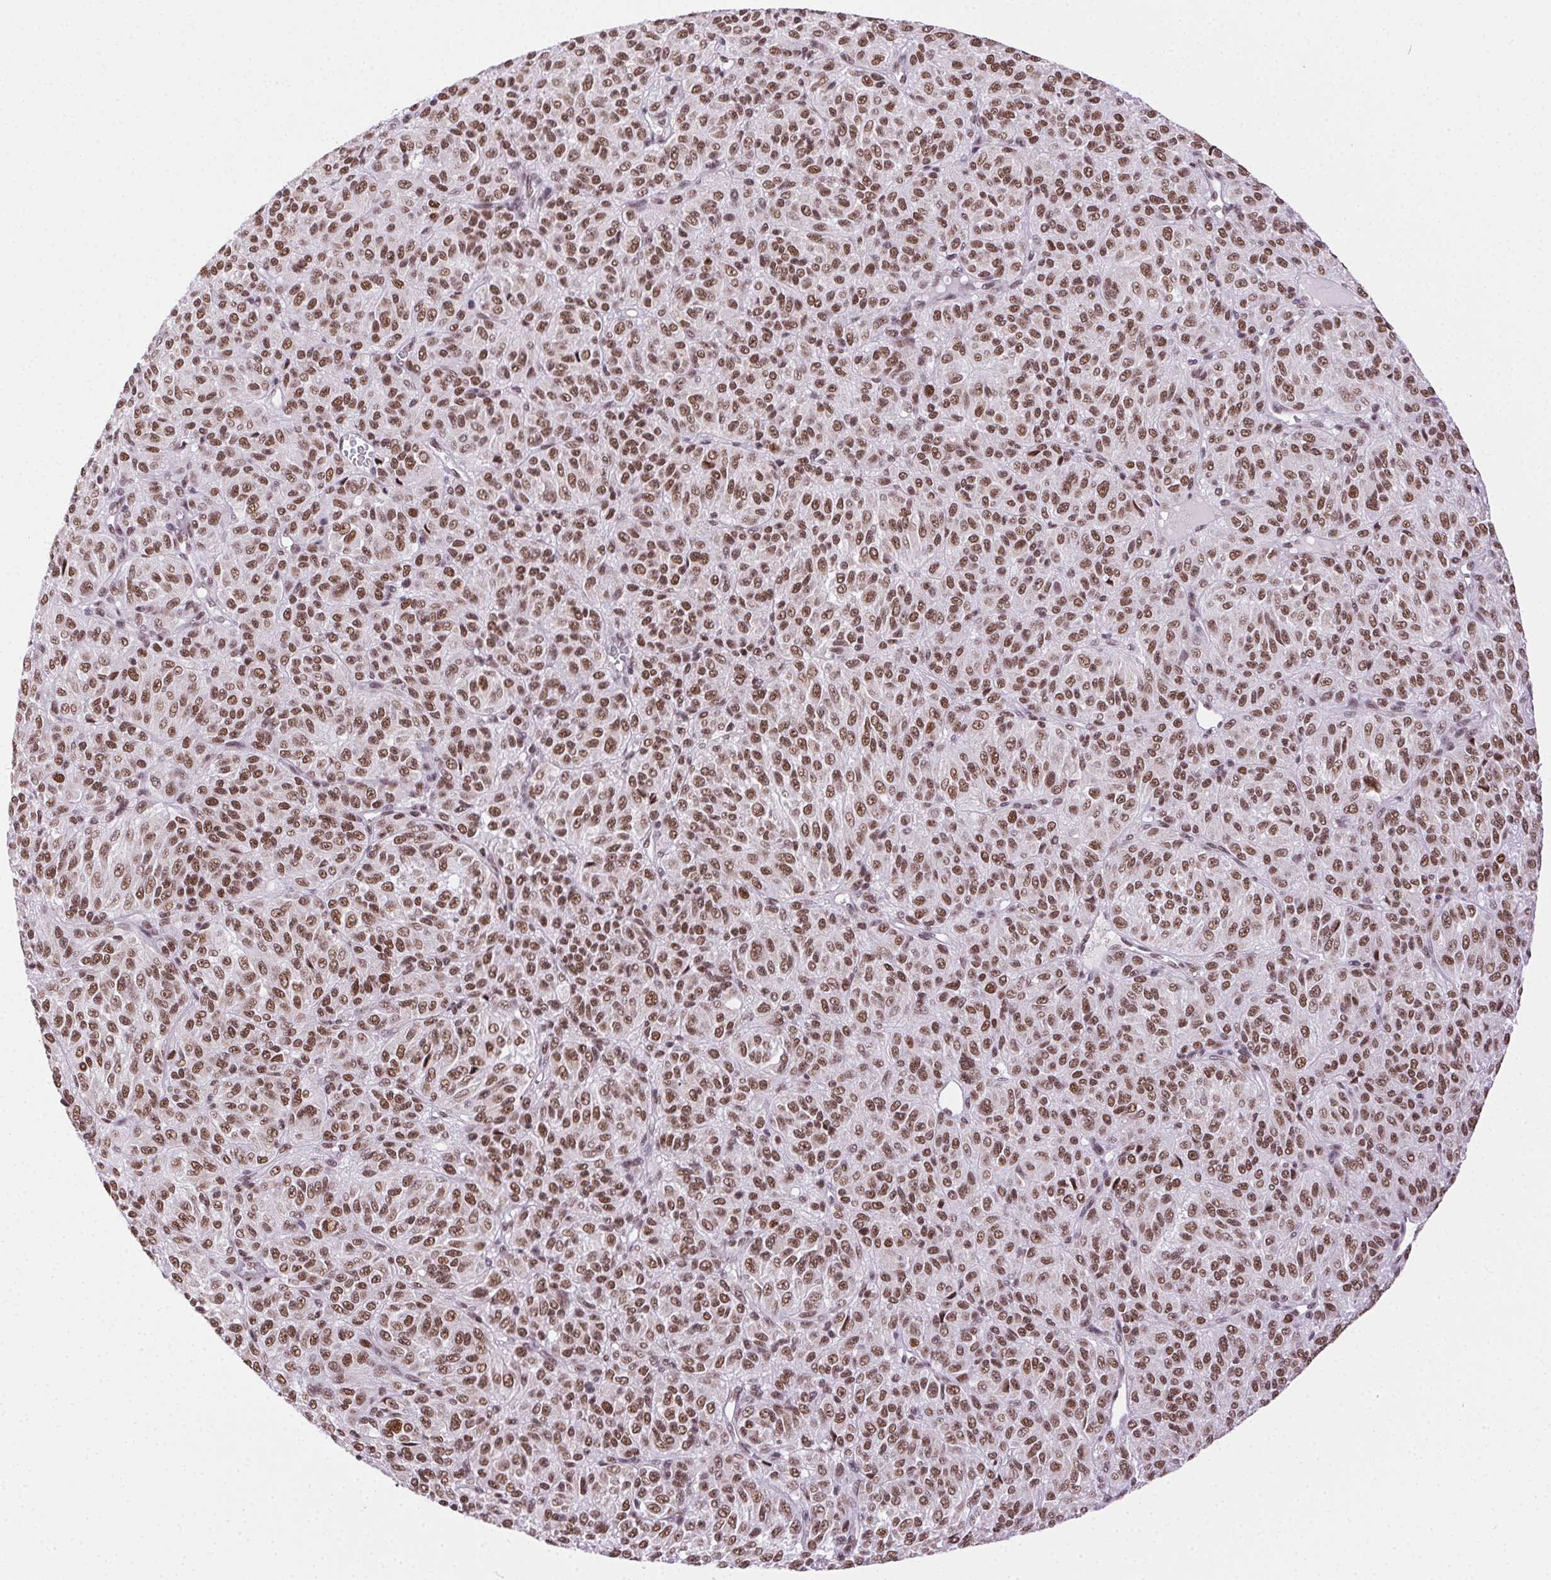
{"staining": {"intensity": "strong", "quantity": ">75%", "location": "nuclear"}, "tissue": "melanoma", "cell_type": "Tumor cells", "image_type": "cancer", "snomed": [{"axis": "morphology", "description": "Malignant melanoma, Metastatic site"}, {"axis": "topography", "description": "Brain"}], "caption": "Malignant melanoma (metastatic site) tissue exhibits strong nuclear expression in approximately >75% of tumor cells", "gene": "TRA2B", "patient": {"sex": "female", "age": 56}}